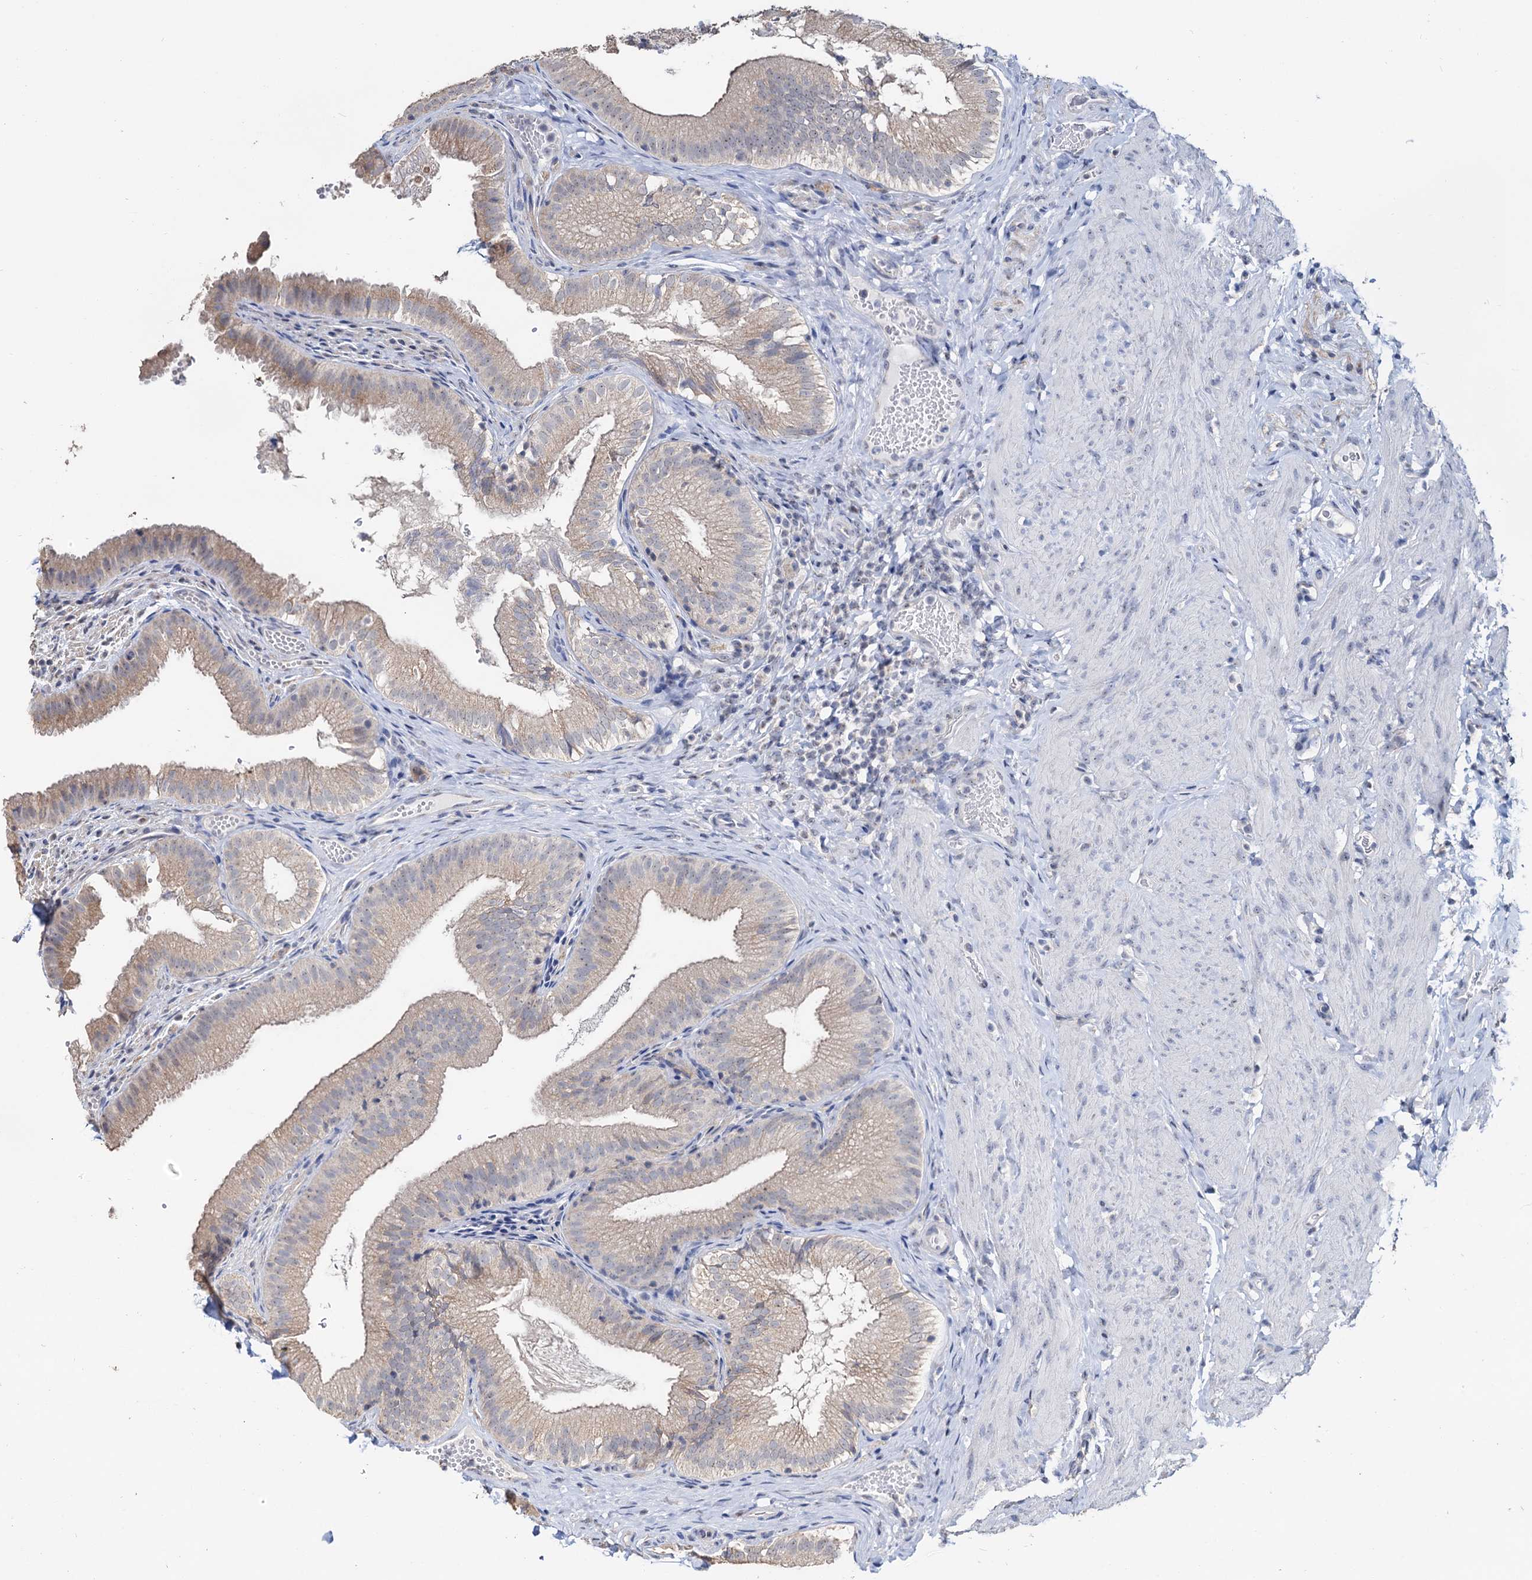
{"staining": {"intensity": "weak", "quantity": "<25%", "location": "cytoplasmic/membranous"}, "tissue": "gallbladder", "cell_type": "Glandular cells", "image_type": "normal", "snomed": [{"axis": "morphology", "description": "Normal tissue, NOS"}, {"axis": "topography", "description": "Gallbladder"}], "caption": "Glandular cells are negative for brown protein staining in normal gallbladder. (DAB immunohistochemistry (IHC) with hematoxylin counter stain).", "gene": "C2CD3", "patient": {"sex": "female", "age": 30}}